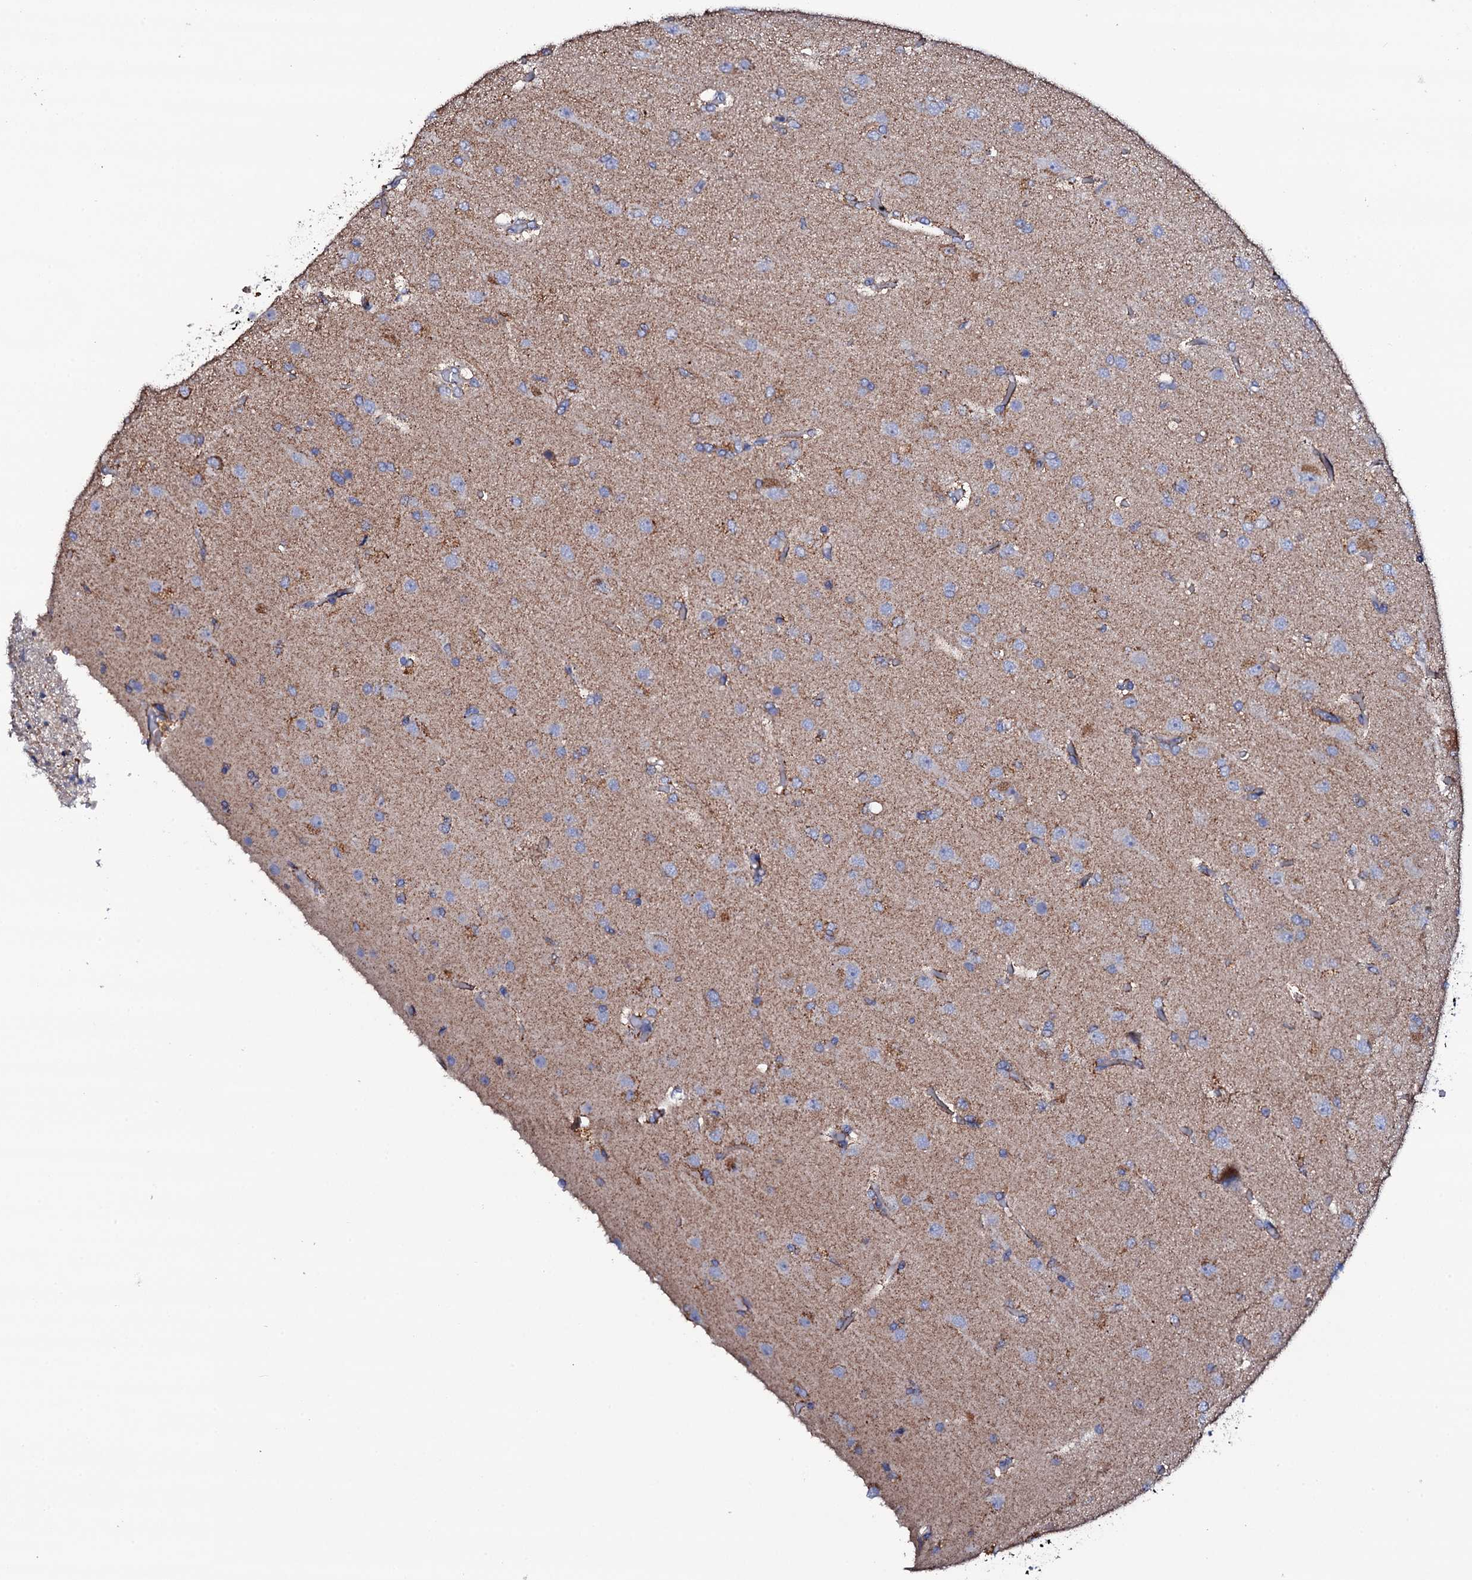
{"staining": {"intensity": "negative", "quantity": "none", "location": "none"}, "tissue": "glioma", "cell_type": "Tumor cells", "image_type": "cancer", "snomed": [{"axis": "morphology", "description": "Glioma, malignant, High grade"}, {"axis": "topography", "description": "Brain"}], "caption": "This is a photomicrograph of immunohistochemistry (IHC) staining of glioma, which shows no staining in tumor cells. The staining is performed using DAB brown chromogen with nuclei counter-stained in using hematoxylin.", "gene": "TCAF2", "patient": {"sex": "female", "age": 74}}